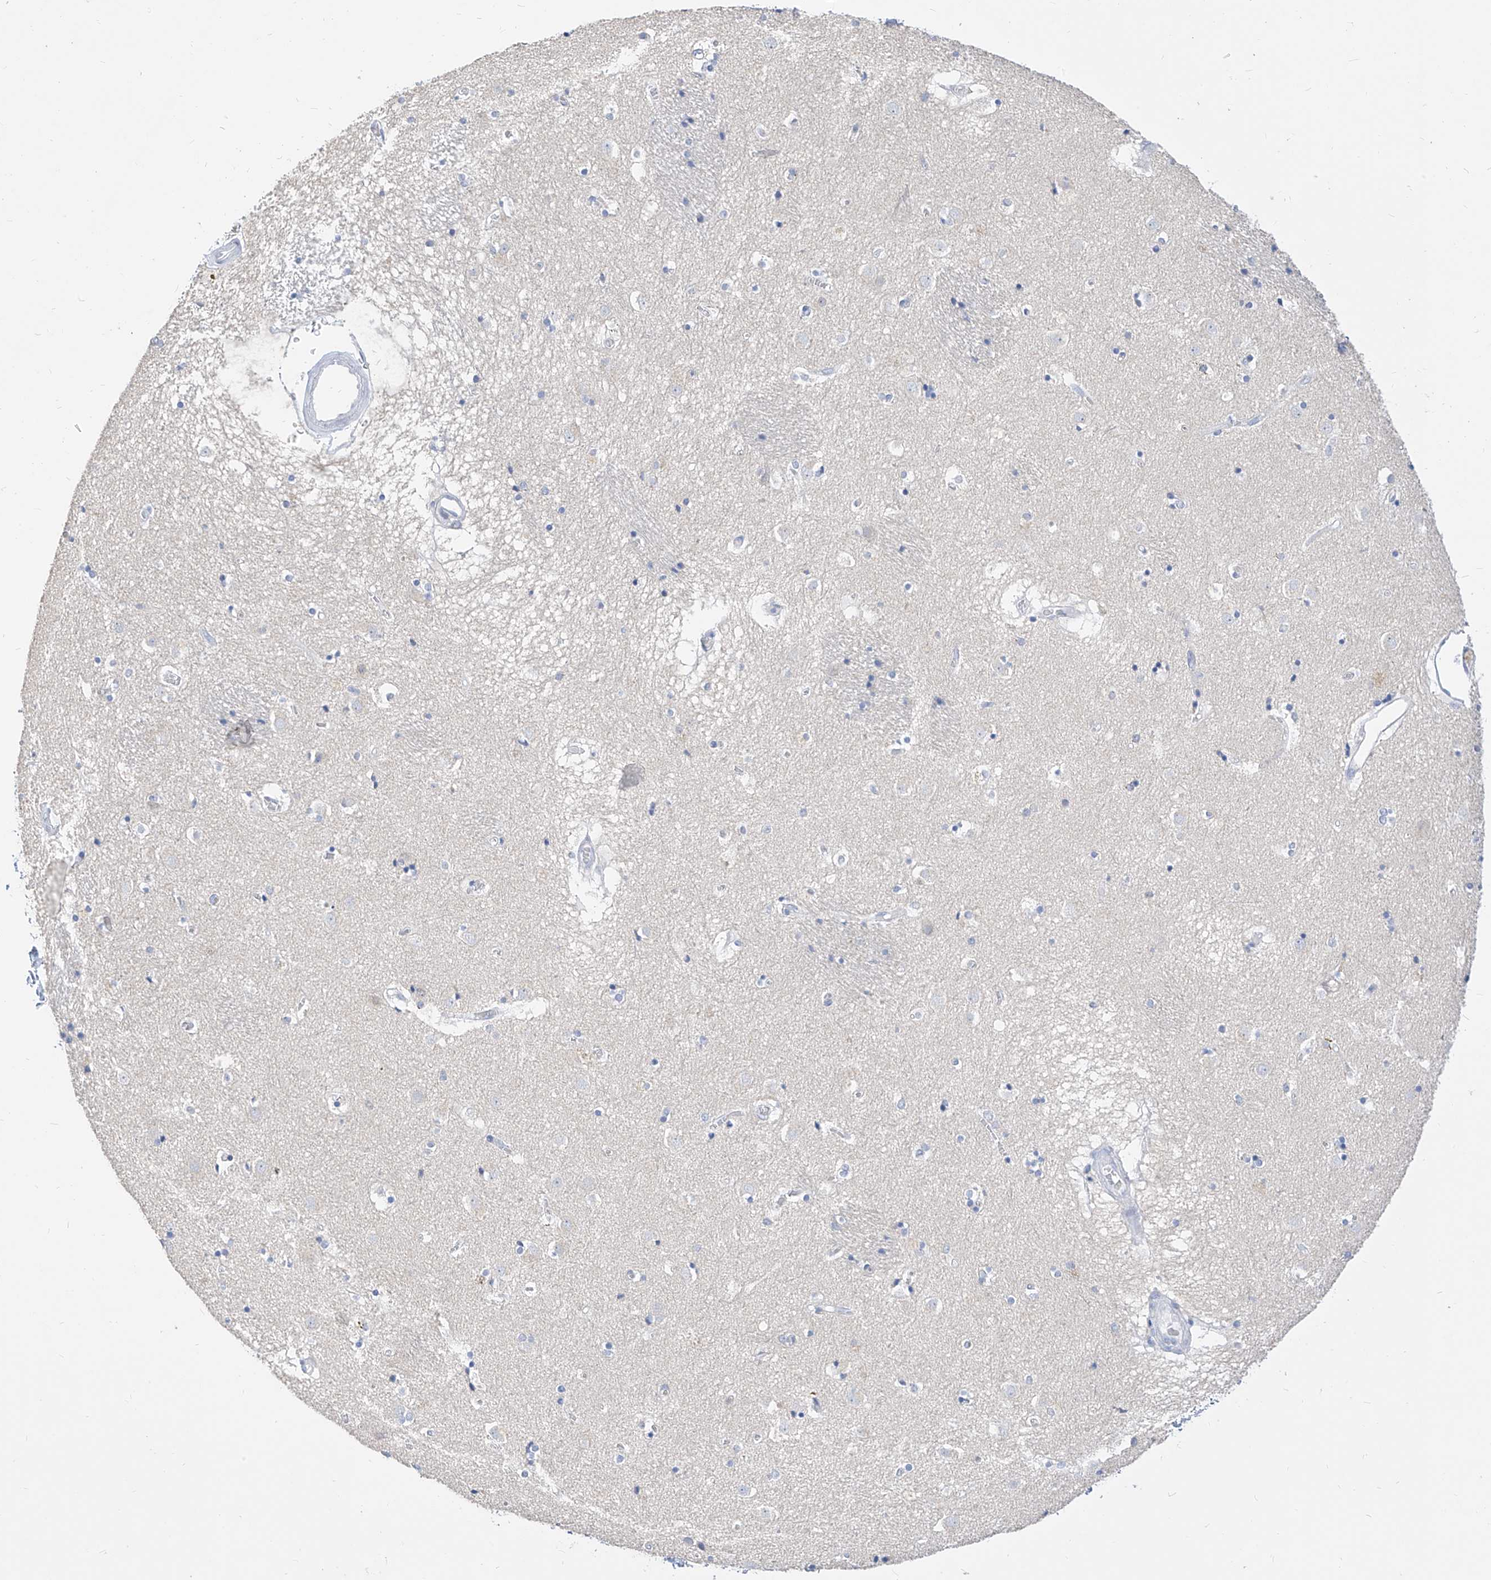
{"staining": {"intensity": "negative", "quantity": "none", "location": "none"}, "tissue": "caudate", "cell_type": "Glial cells", "image_type": "normal", "snomed": [{"axis": "morphology", "description": "Normal tissue, NOS"}, {"axis": "topography", "description": "Lateral ventricle wall"}], "caption": "DAB (3,3'-diaminobenzidine) immunohistochemical staining of benign human caudate exhibits no significant expression in glial cells. Nuclei are stained in blue.", "gene": "ZZEF1", "patient": {"sex": "male", "age": 70}}